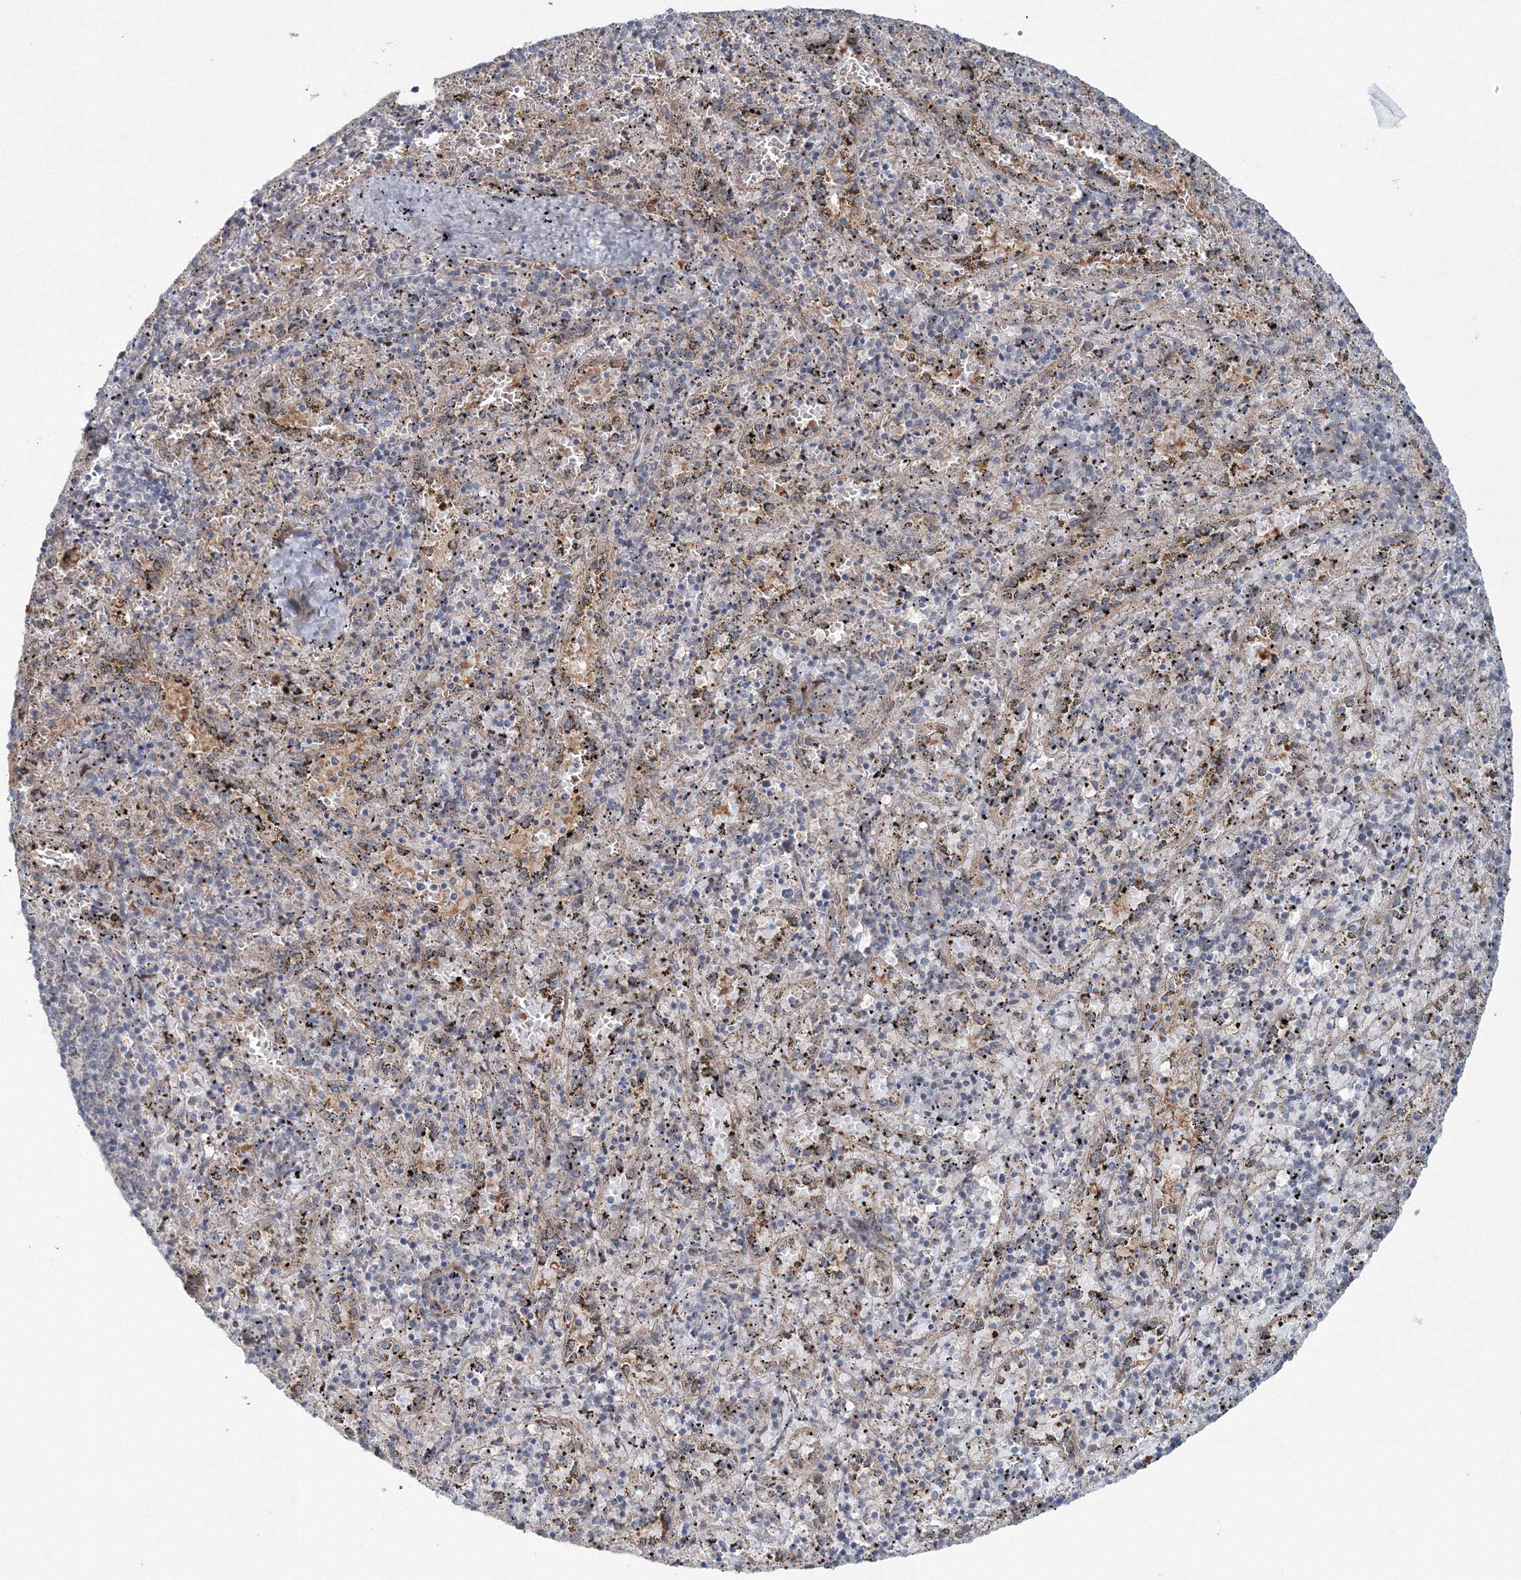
{"staining": {"intensity": "negative", "quantity": "none", "location": "none"}, "tissue": "spleen", "cell_type": "Cells in red pulp", "image_type": "normal", "snomed": [{"axis": "morphology", "description": "Normal tissue, NOS"}, {"axis": "topography", "description": "Spleen"}], "caption": "This is an immunohistochemistry micrograph of unremarkable human spleen. There is no expression in cells in red pulp.", "gene": "MKRN2", "patient": {"sex": "male", "age": 11}}